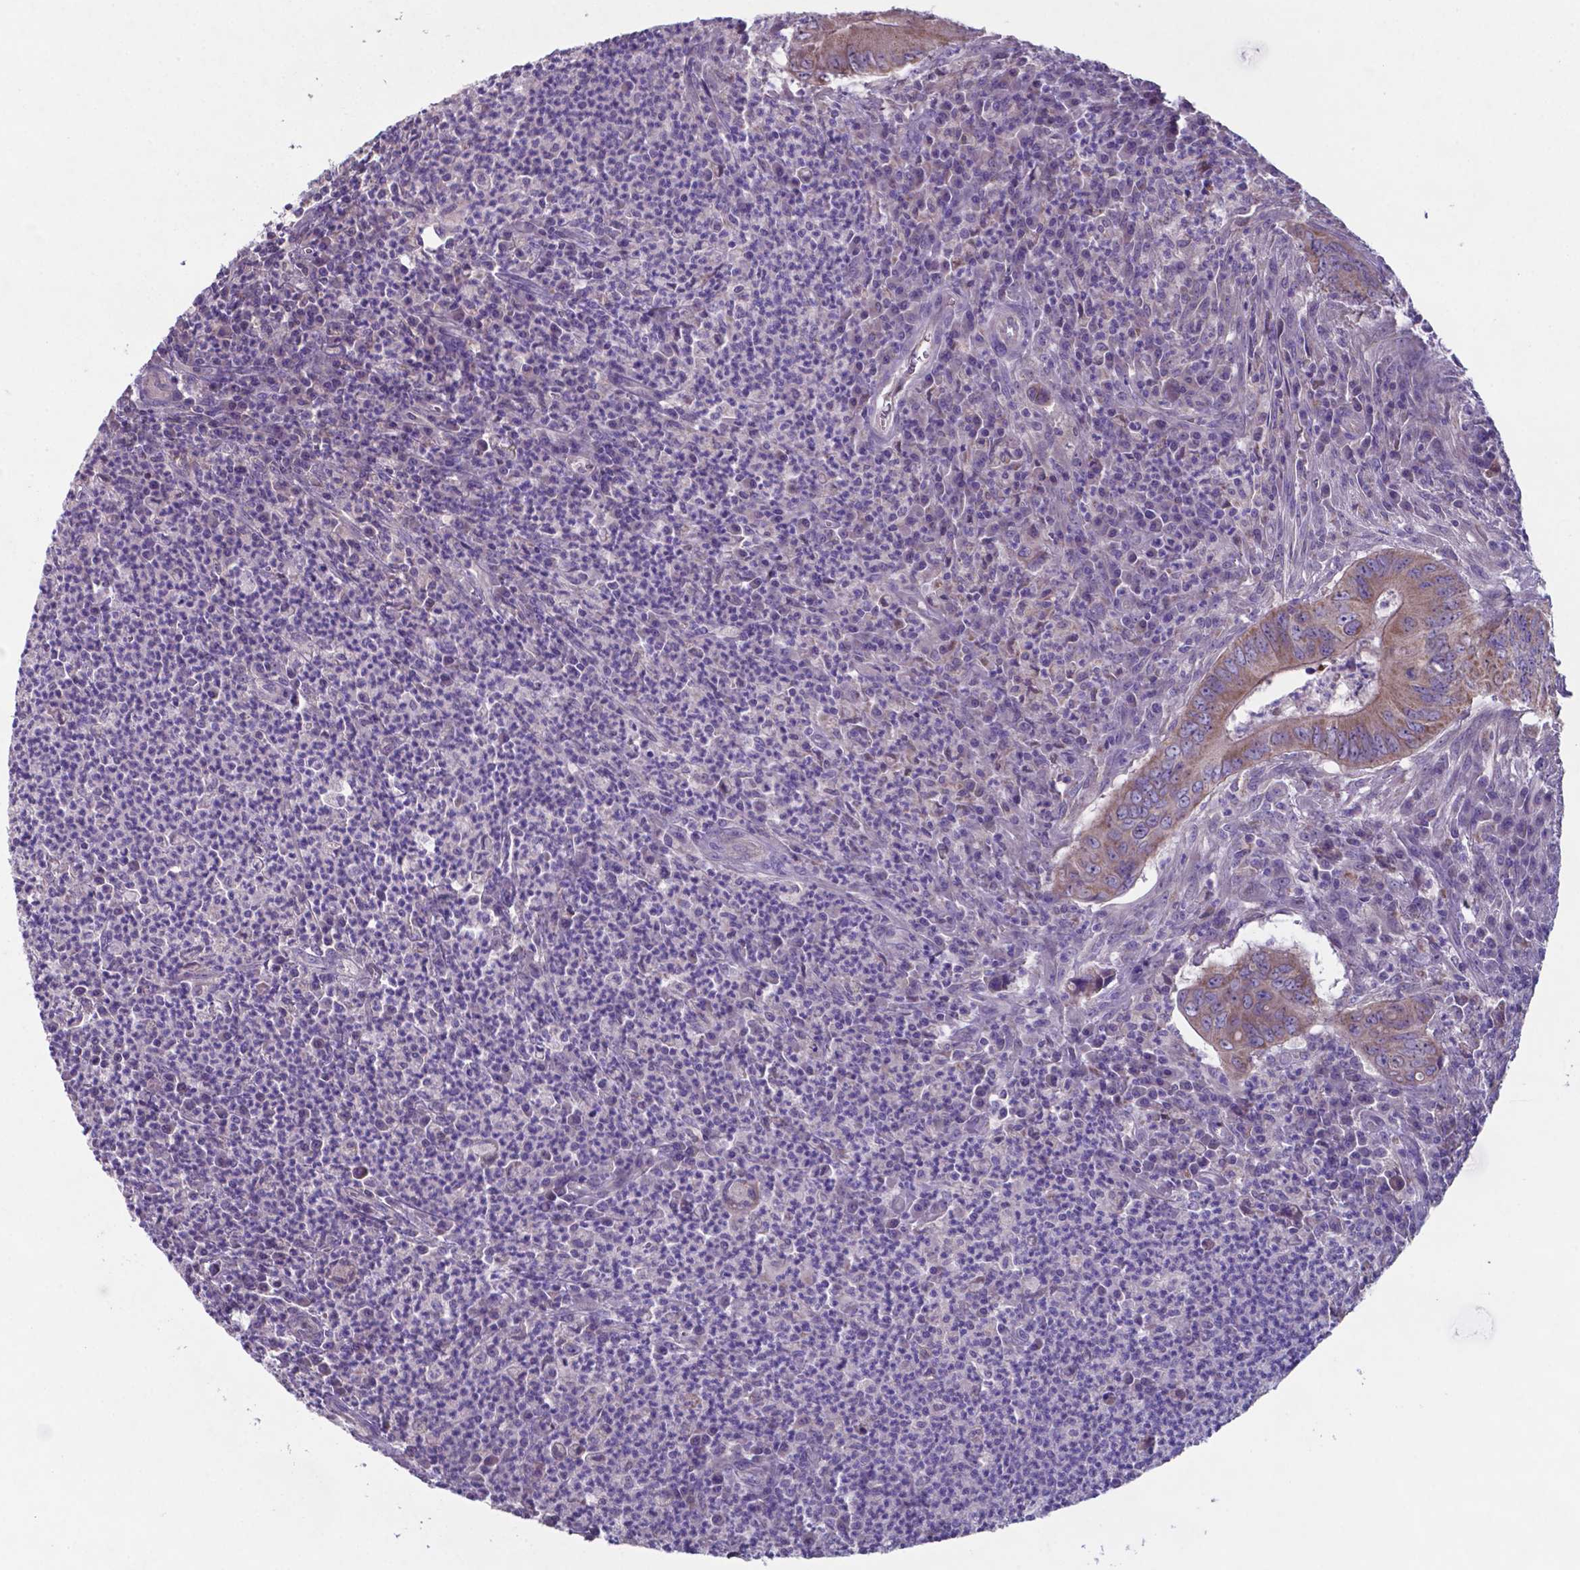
{"staining": {"intensity": "moderate", "quantity": ">75%", "location": "cytoplasmic/membranous"}, "tissue": "colorectal cancer", "cell_type": "Tumor cells", "image_type": "cancer", "snomed": [{"axis": "morphology", "description": "Adenocarcinoma, NOS"}, {"axis": "topography", "description": "Colon"}], "caption": "A photomicrograph of colorectal cancer stained for a protein exhibits moderate cytoplasmic/membranous brown staining in tumor cells.", "gene": "TYRO3", "patient": {"sex": "female", "age": 74}}